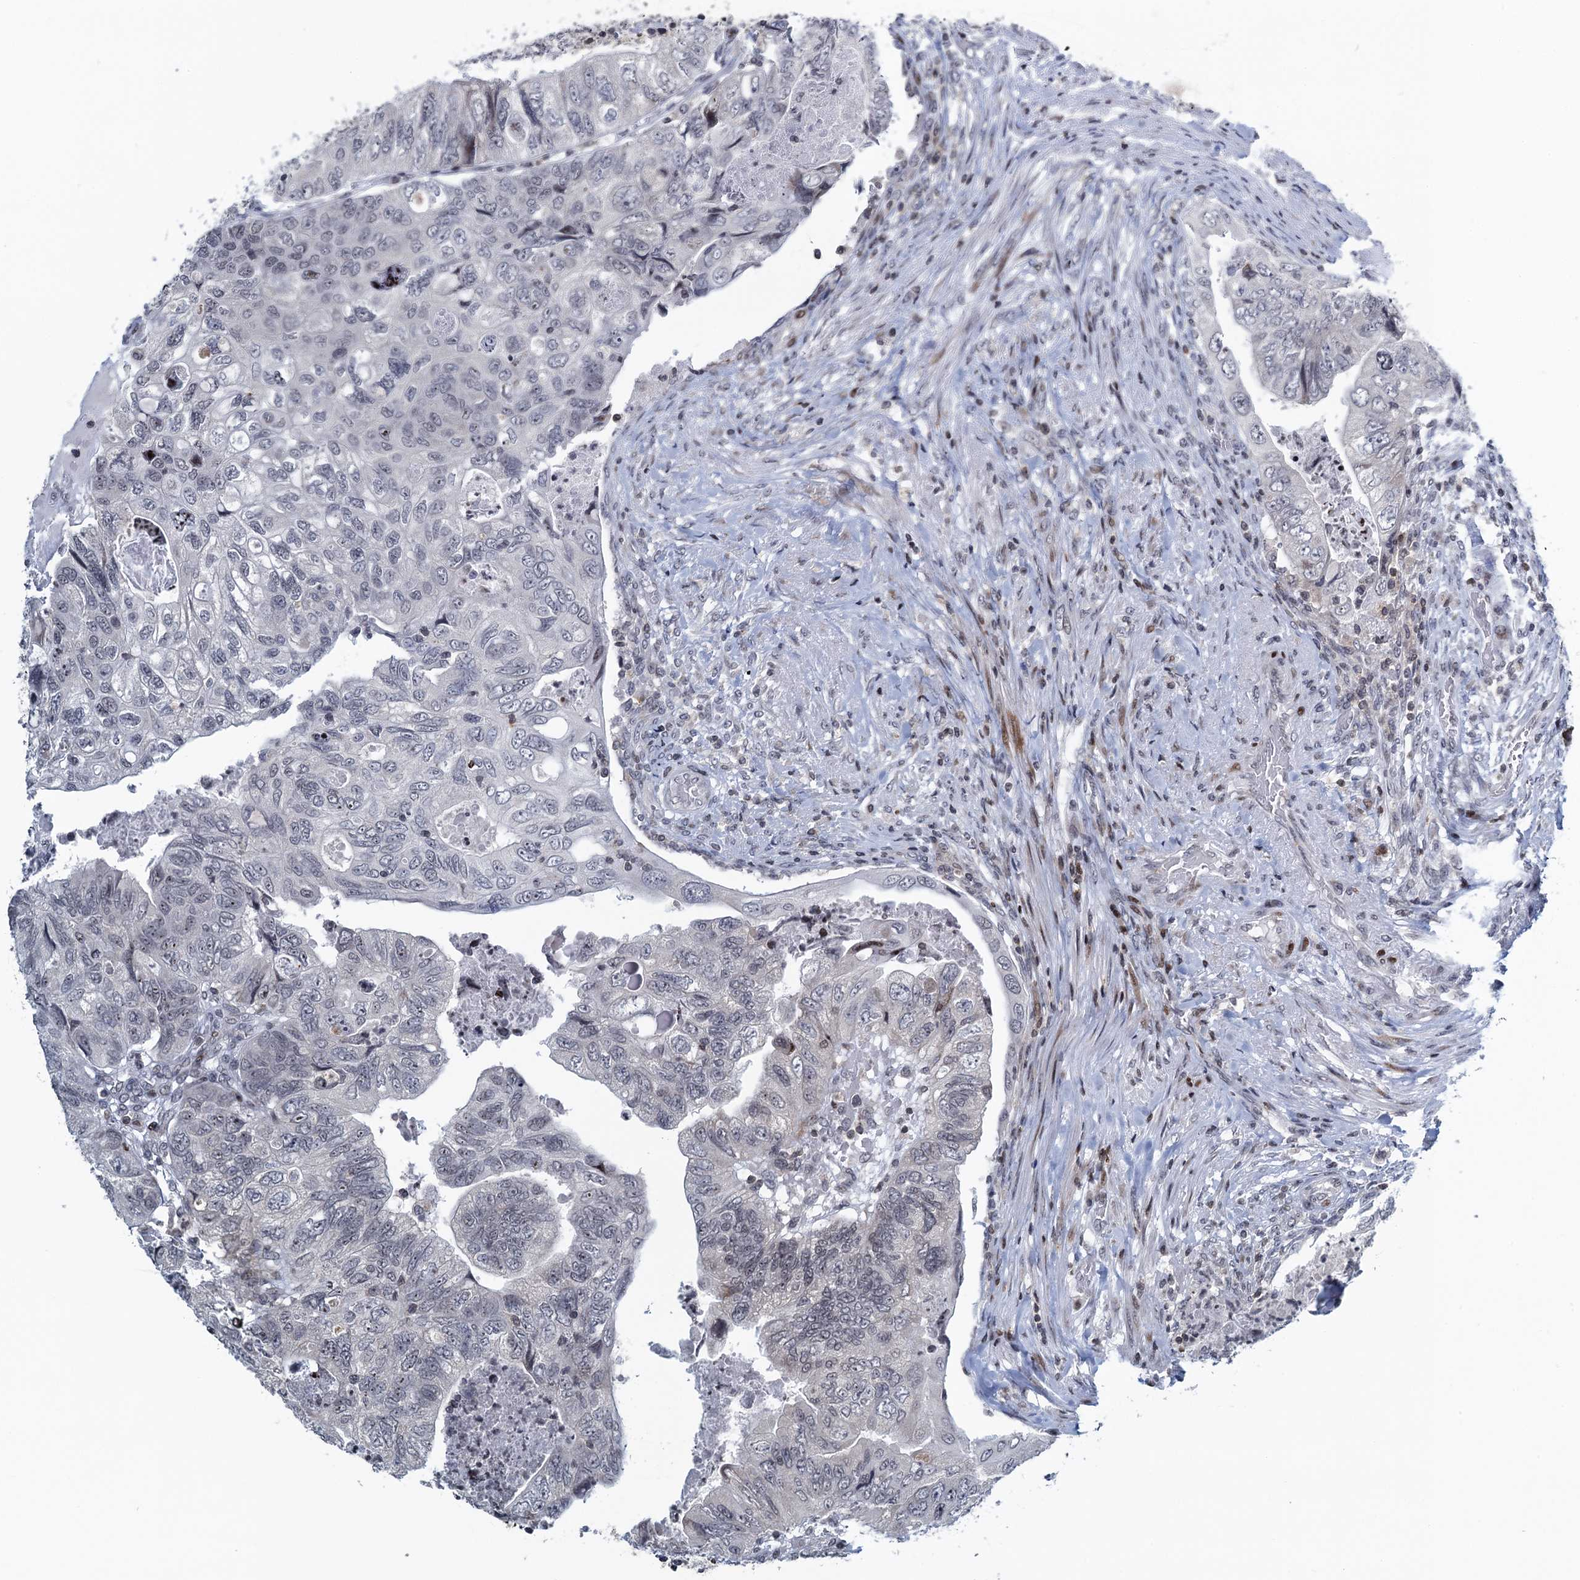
{"staining": {"intensity": "moderate", "quantity": "<25%", "location": "cytoplasmic/membranous"}, "tissue": "colorectal cancer", "cell_type": "Tumor cells", "image_type": "cancer", "snomed": [{"axis": "morphology", "description": "Adenocarcinoma, NOS"}, {"axis": "topography", "description": "Rectum"}], "caption": "There is low levels of moderate cytoplasmic/membranous expression in tumor cells of colorectal cancer, as demonstrated by immunohistochemical staining (brown color).", "gene": "FYB1", "patient": {"sex": "male", "age": 63}}